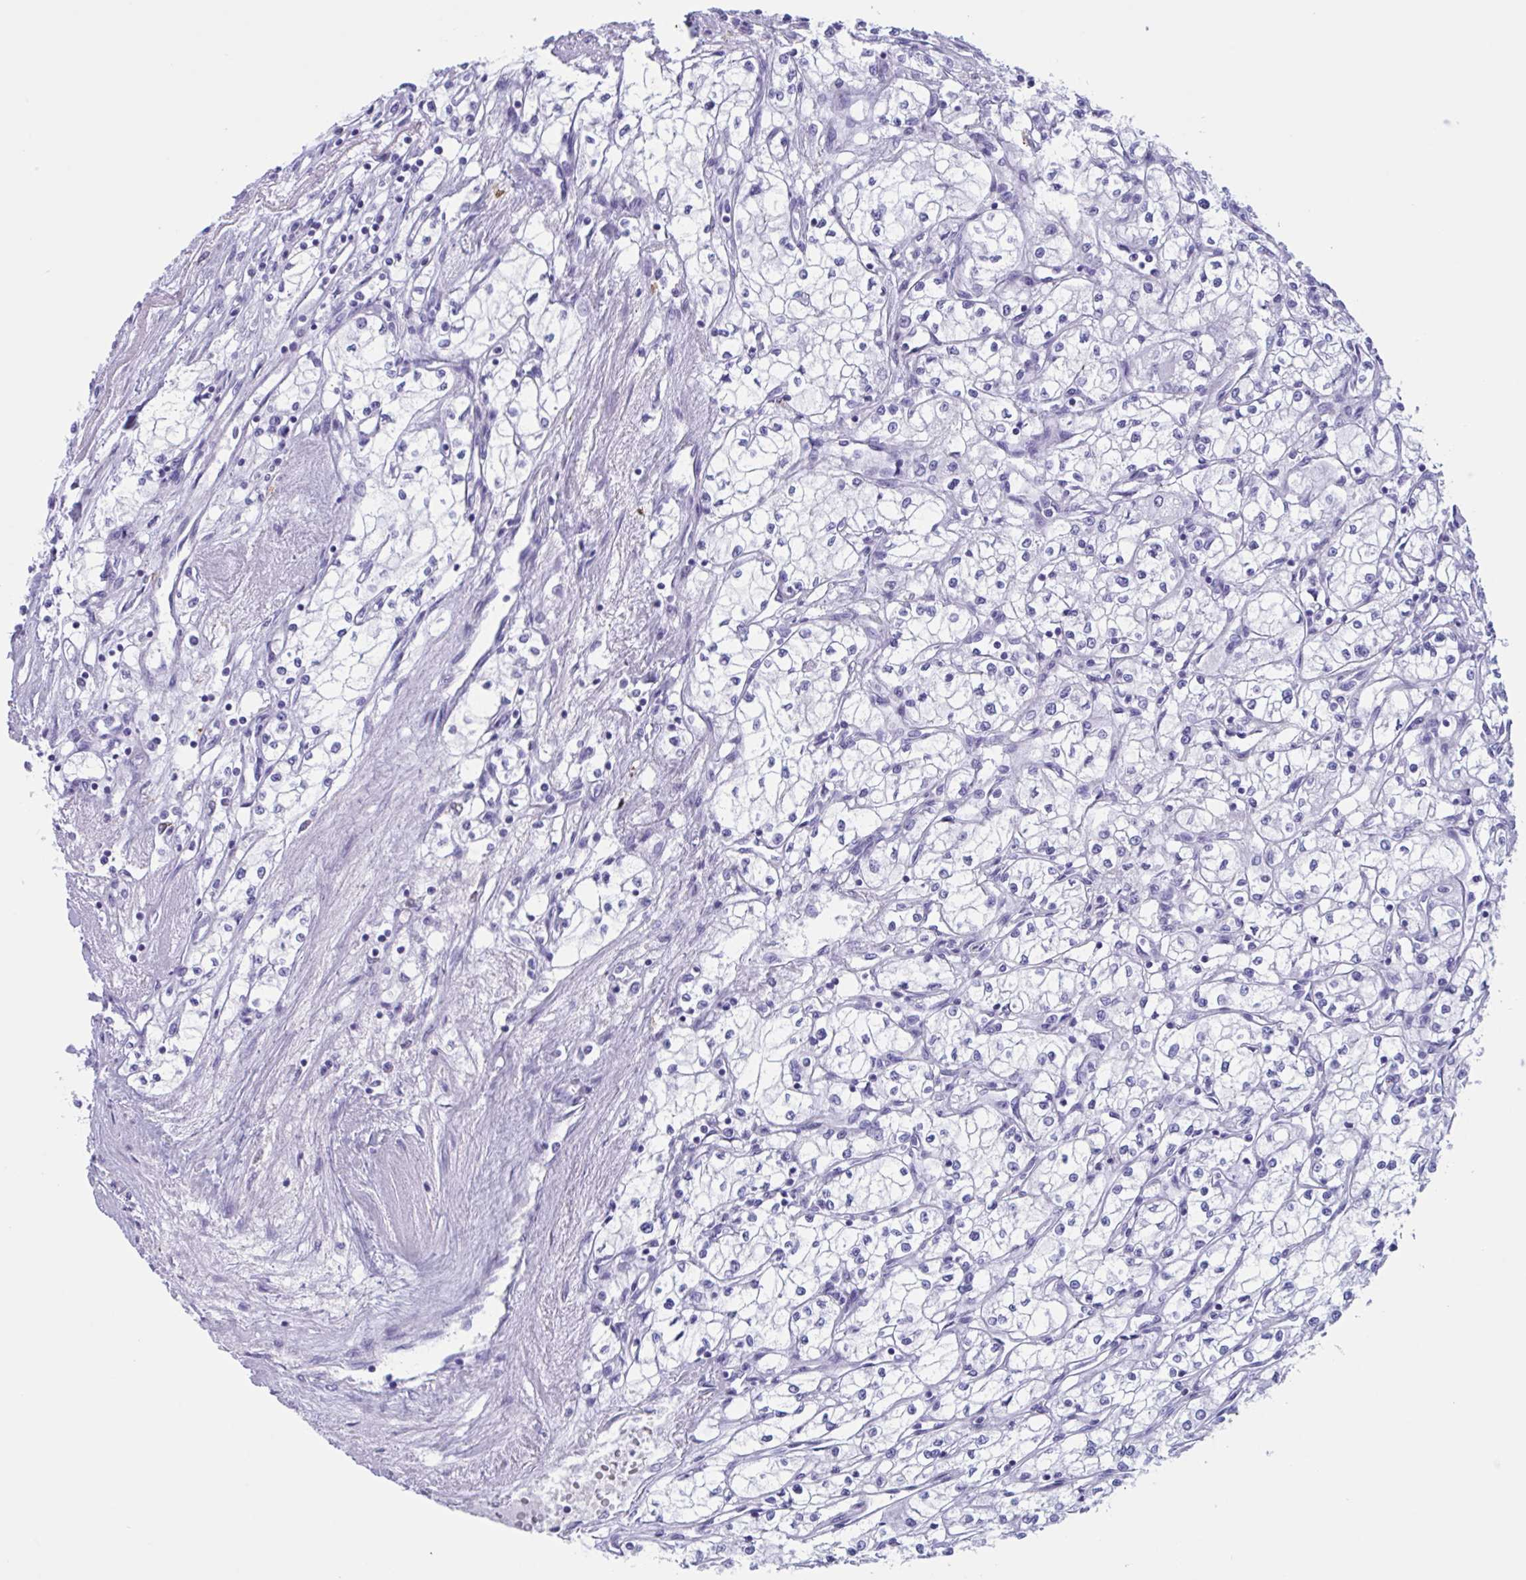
{"staining": {"intensity": "negative", "quantity": "none", "location": "none"}, "tissue": "renal cancer", "cell_type": "Tumor cells", "image_type": "cancer", "snomed": [{"axis": "morphology", "description": "Adenocarcinoma, NOS"}, {"axis": "topography", "description": "Kidney"}], "caption": "The micrograph shows no significant positivity in tumor cells of renal cancer (adenocarcinoma).", "gene": "ZNF850", "patient": {"sex": "male", "age": 59}}